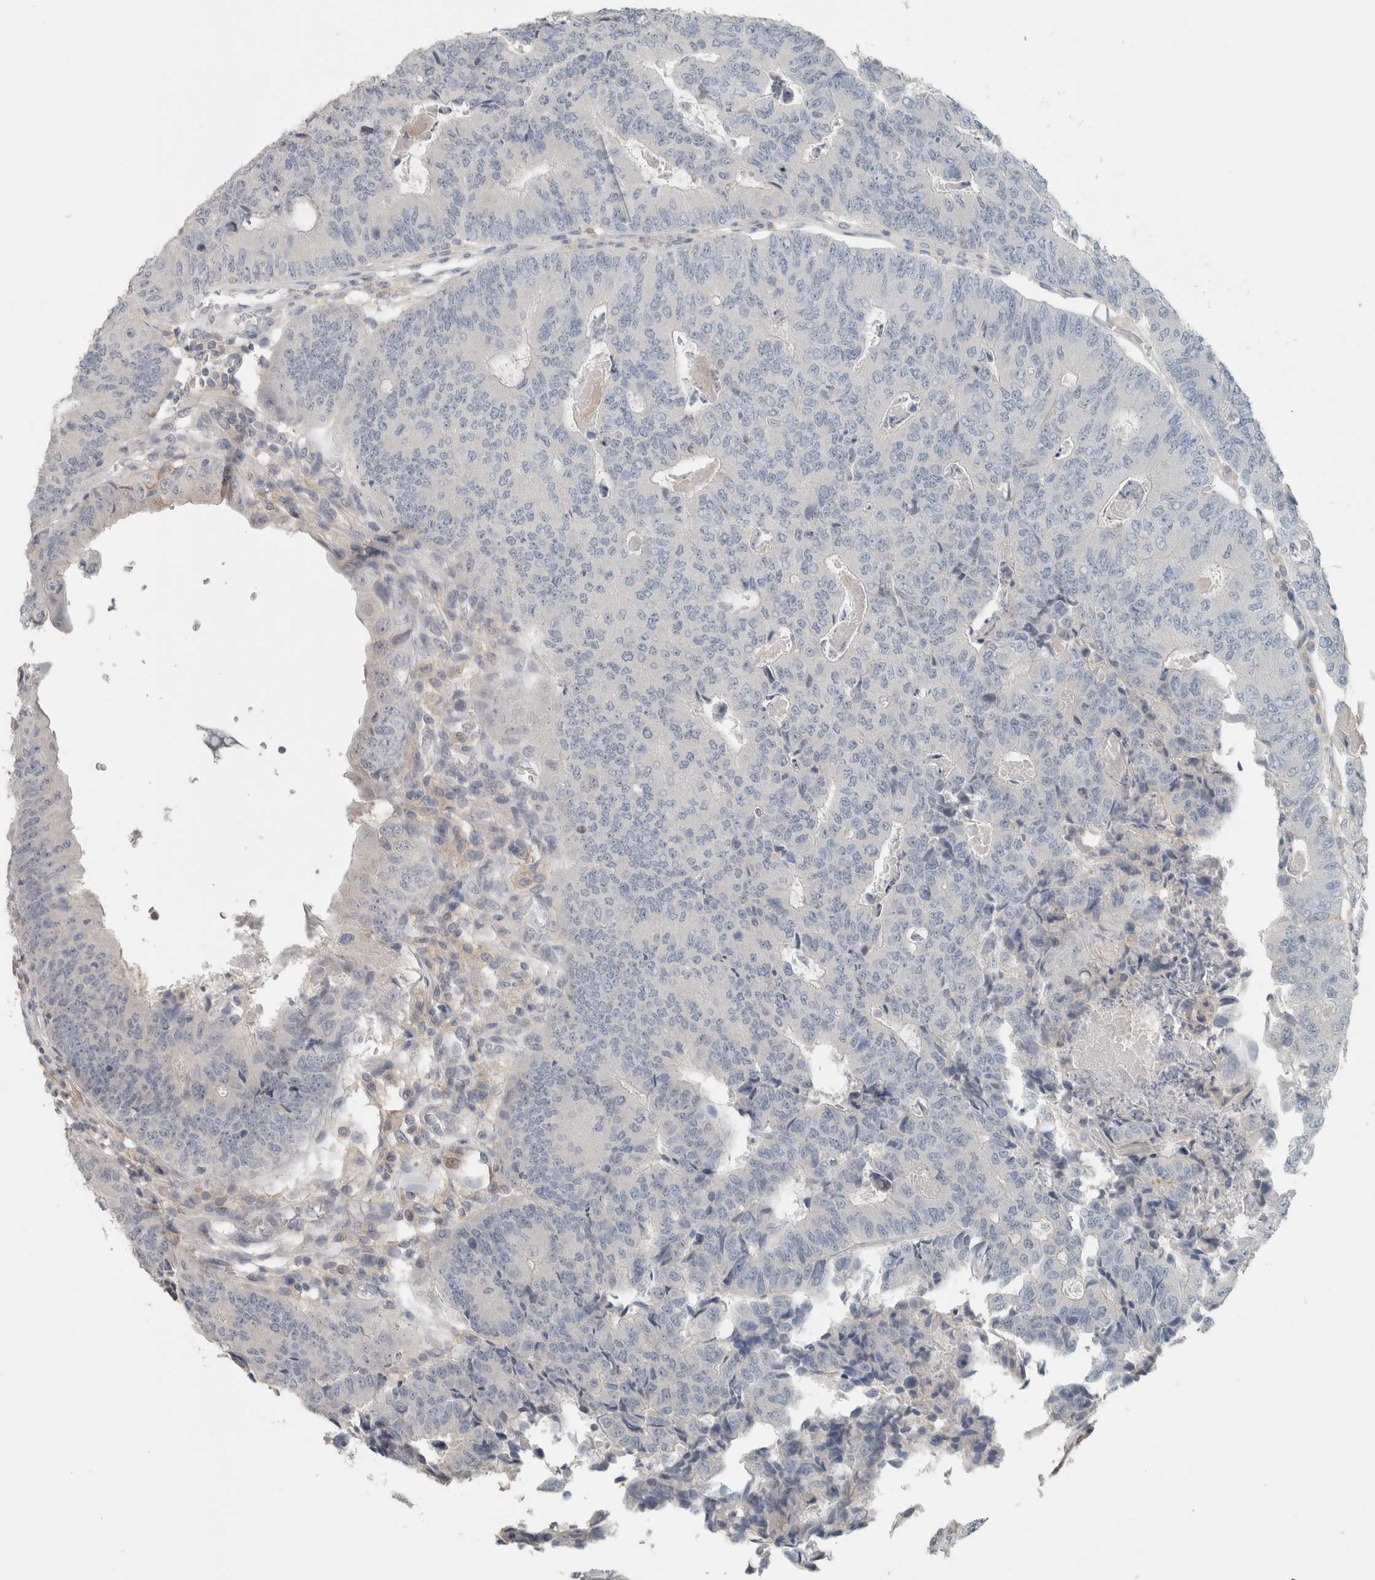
{"staining": {"intensity": "negative", "quantity": "none", "location": "none"}, "tissue": "colorectal cancer", "cell_type": "Tumor cells", "image_type": "cancer", "snomed": [{"axis": "morphology", "description": "Adenocarcinoma, NOS"}, {"axis": "topography", "description": "Colon"}], "caption": "Image shows no protein positivity in tumor cells of colorectal cancer tissue.", "gene": "SCIN", "patient": {"sex": "female", "age": 67}}